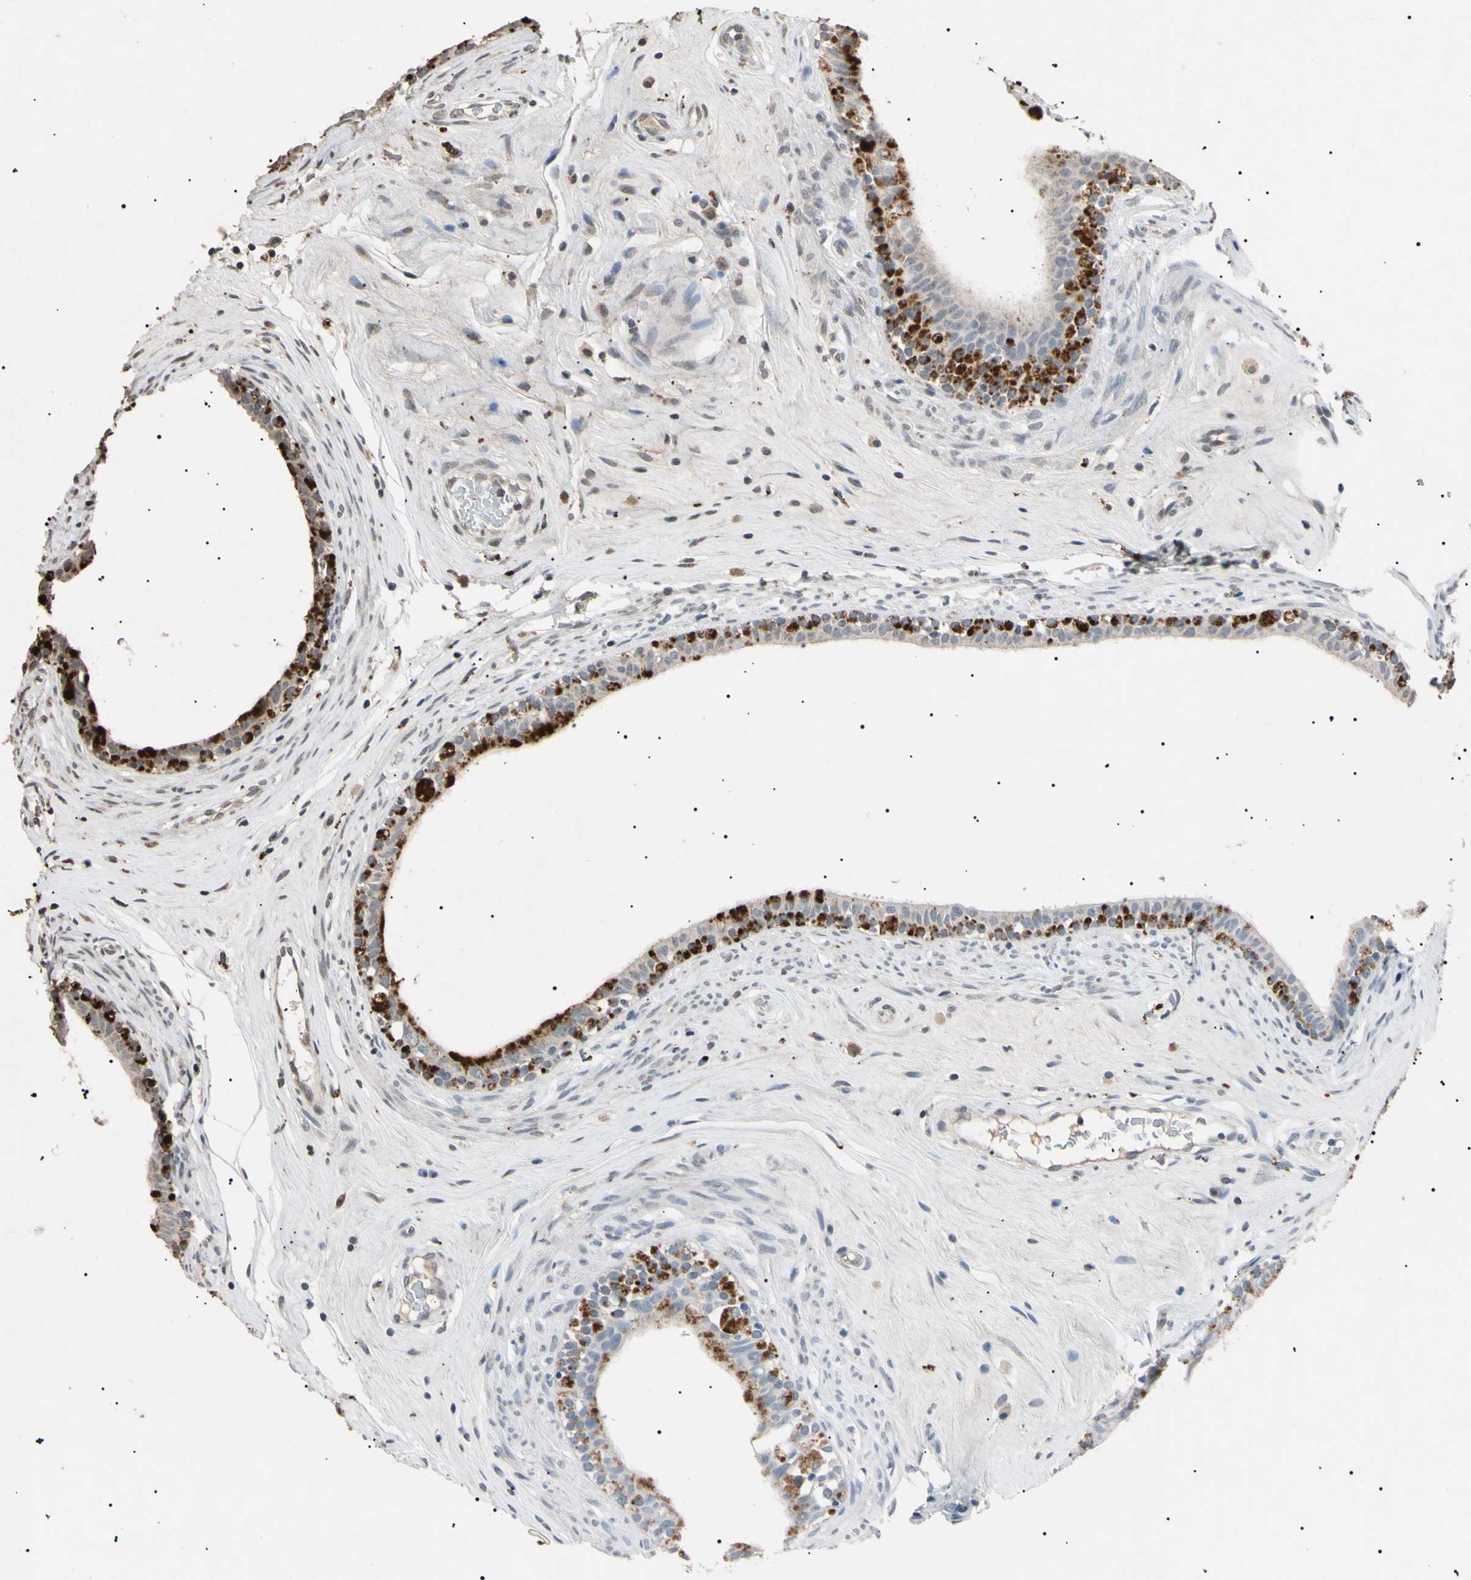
{"staining": {"intensity": "strong", "quantity": "25%-75%", "location": "cytoplasmic/membranous"}, "tissue": "epididymis", "cell_type": "Glandular cells", "image_type": "normal", "snomed": [{"axis": "morphology", "description": "Normal tissue, NOS"}, {"axis": "morphology", "description": "Inflammation, NOS"}, {"axis": "topography", "description": "Epididymis"}], "caption": "Epididymis stained with DAB (3,3'-diaminobenzidine) immunohistochemistry reveals high levels of strong cytoplasmic/membranous expression in about 25%-75% of glandular cells. Nuclei are stained in blue.", "gene": "CGB3", "patient": {"sex": "male", "age": 84}}